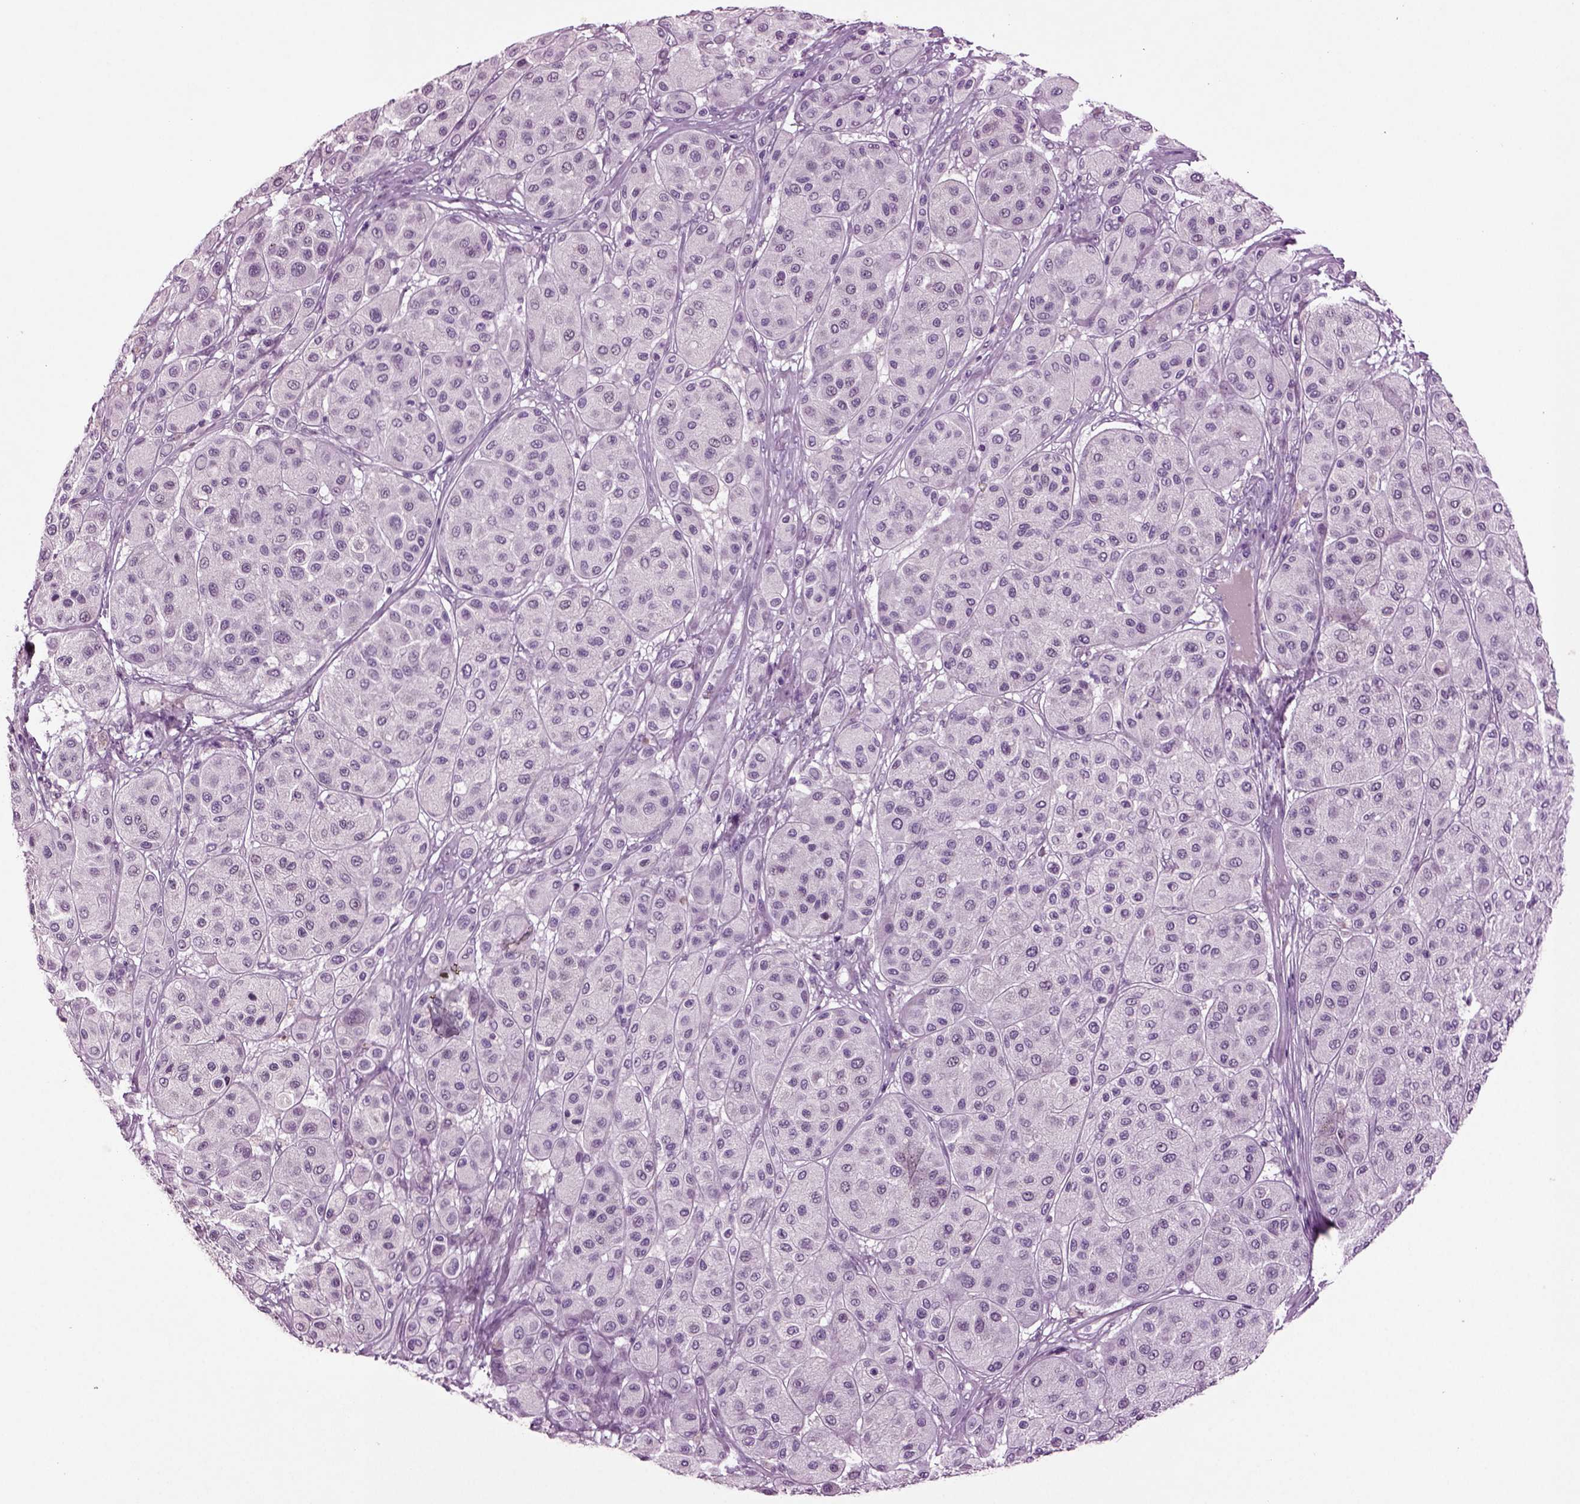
{"staining": {"intensity": "negative", "quantity": "none", "location": "none"}, "tissue": "melanoma", "cell_type": "Tumor cells", "image_type": "cancer", "snomed": [{"axis": "morphology", "description": "Malignant melanoma, Metastatic site"}, {"axis": "topography", "description": "Smooth muscle"}], "caption": "An image of malignant melanoma (metastatic site) stained for a protein demonstrates no brown staining in tumor cells. The staining was performed using DAB (3,3'-diaminobenzidine) to visualize the protein expression in brown, while the nuclei were stained in blue with hematoxylin (Magnification: 20x).", "gene": "SLC17A6", "patient": {"sex": "male", "age": 41}}